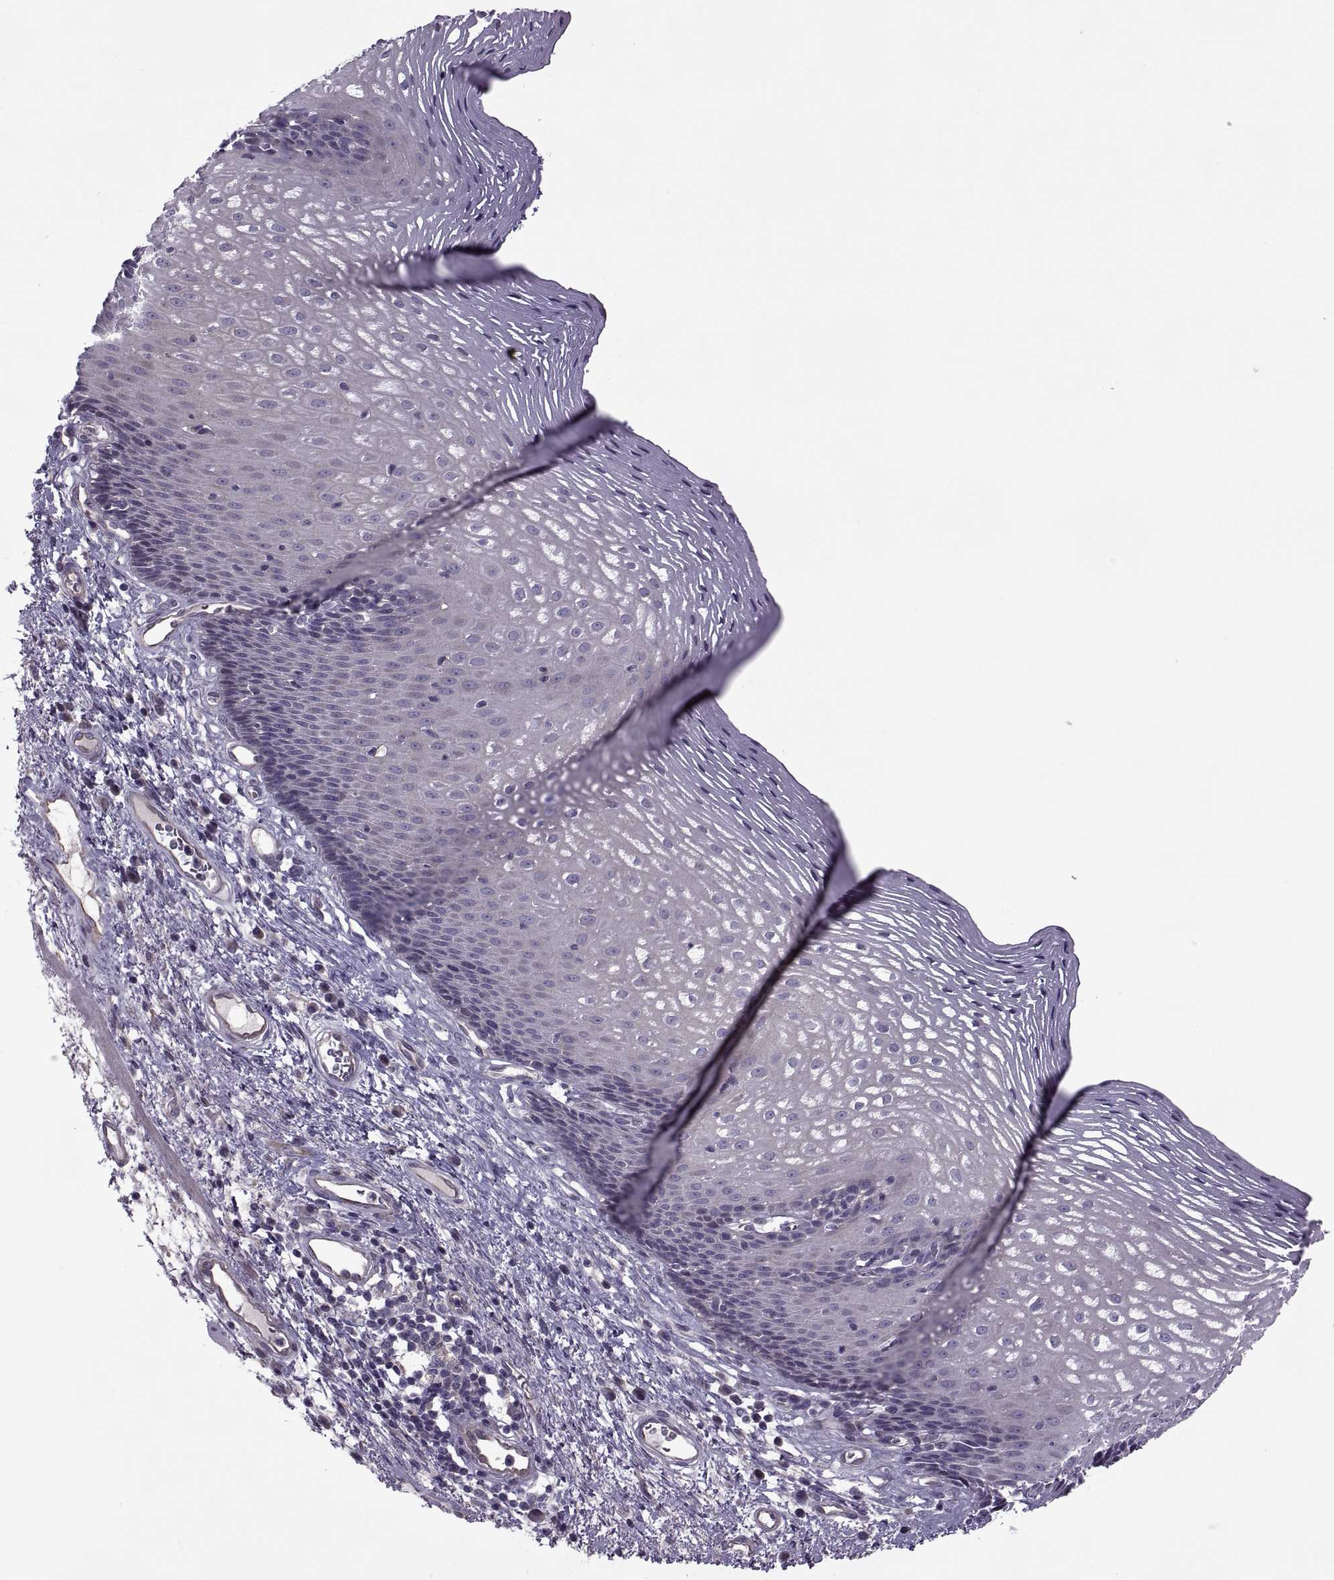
{"staining": {"intensity": "negative", "quantity": "none", "location": "none"}, "tissue": "esophagus", "cell_type": "Squamous epithelial cells", "image_type": "normal", "snomed": [{"axis": "morphology", "description": "Normal tissue, NOS"}, {"axis": "topography", "description": "Esophagus"}], "caption": "High magnification brightfield microscopy of unremarkable esophagus stained with DAB (brown) and counterstained with hematoxylin (blue): squamous epithelial cells show no significant expression.", "gene": "ODF3", "patient": {"sex": "male", "age": 76}}